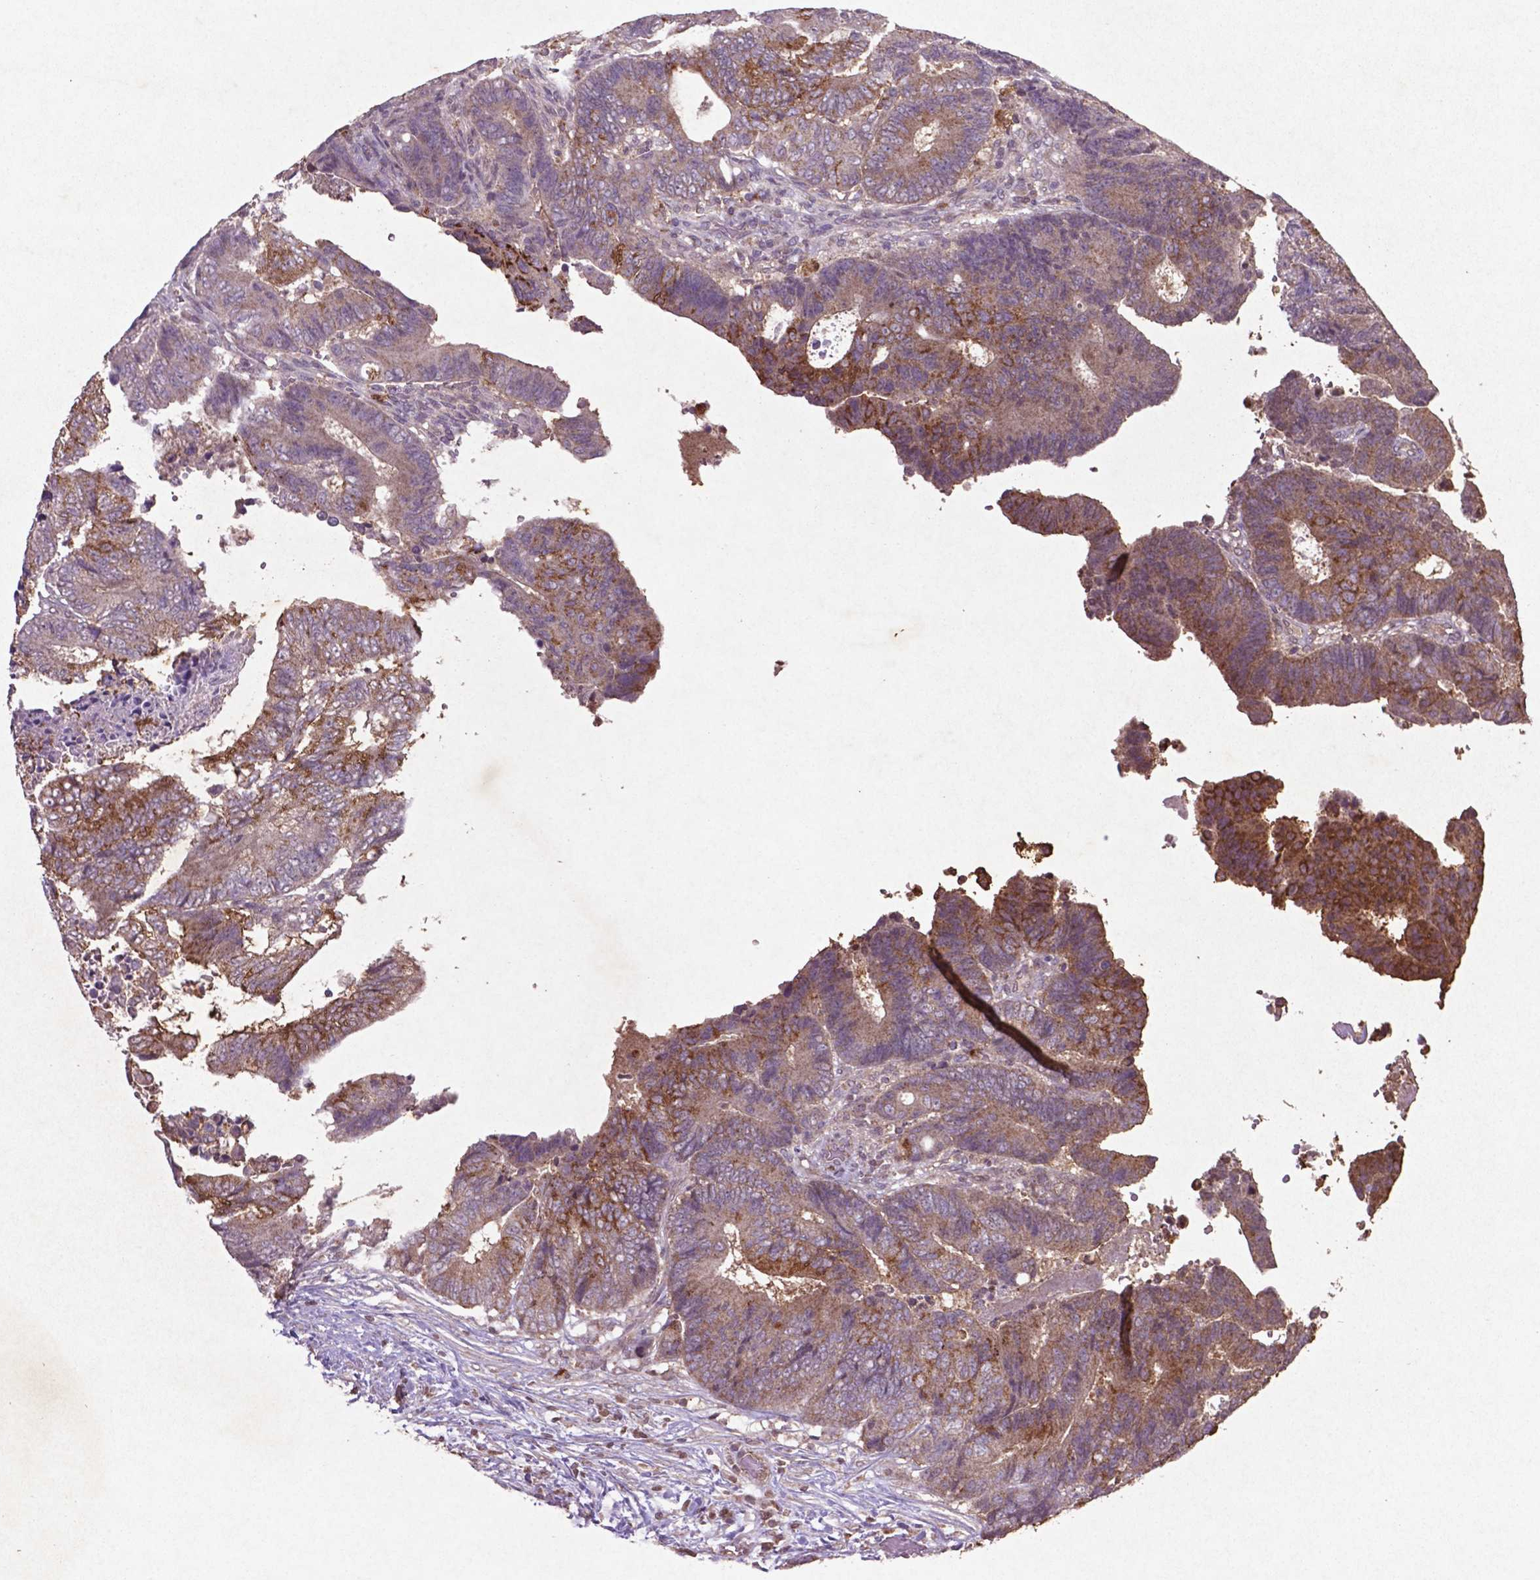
{"staining": {"intensity": "moderate", "quantity": "25%-75%", "location": "cytoplasmic/membranous"}, "tissue": "colorectal cancer", "cell_type": "Tumor cells", "image_type": "cancer", "snomed": [{"axis": "morphology", "description": "Adenocarcinoma, NOS"}, {"axis": "topography", "description": "Colon"}], "caption": "A brown stain highlights moderate cytoplasmic/membranous positivity of a protein in human colorectal cancer tumor cells.", "gene": "MTOR", "patient": {"sex": "female", "age": 48}}